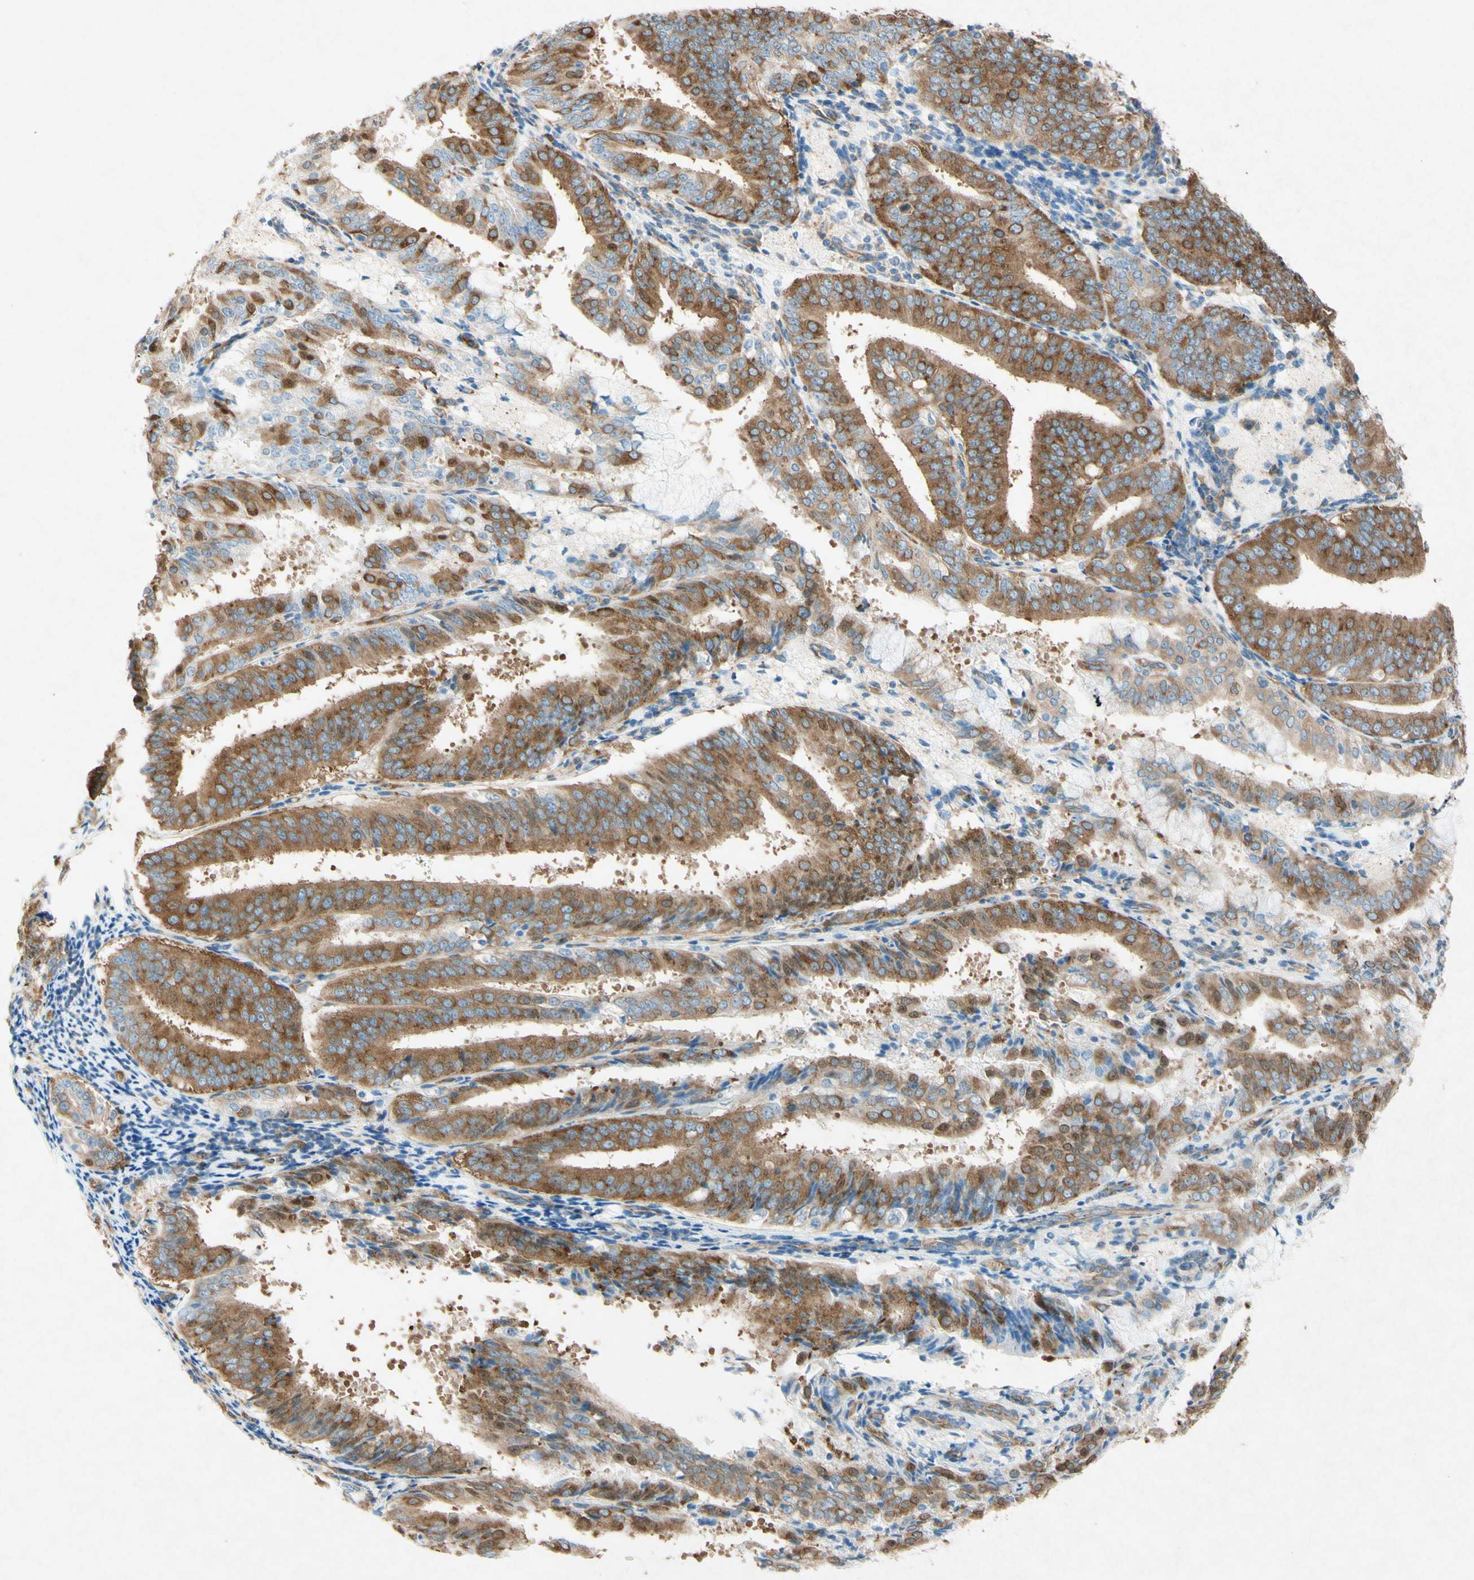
{"staining": {"intensity": "moderate", "quantity": ">75%", "location": "cytoplasmic/membranous"}, "tissue": "endometrial cancer", "cell_type": "Tumor cells", "image_type": "cancer", "snomed": [{"axis": "morphology", "description": "Adenocarcinoma, NOS"}, {"axis": "topography", "description": "Endometrium"}], "caption": "A histopathology image of endometrial adenocarcinoma stained for a protein exhibits moderate cytoplasmic/membranous brown staining in tumor cells.", "gene": "PABPC1", "patient": {"sex": "female", "age": 63}}